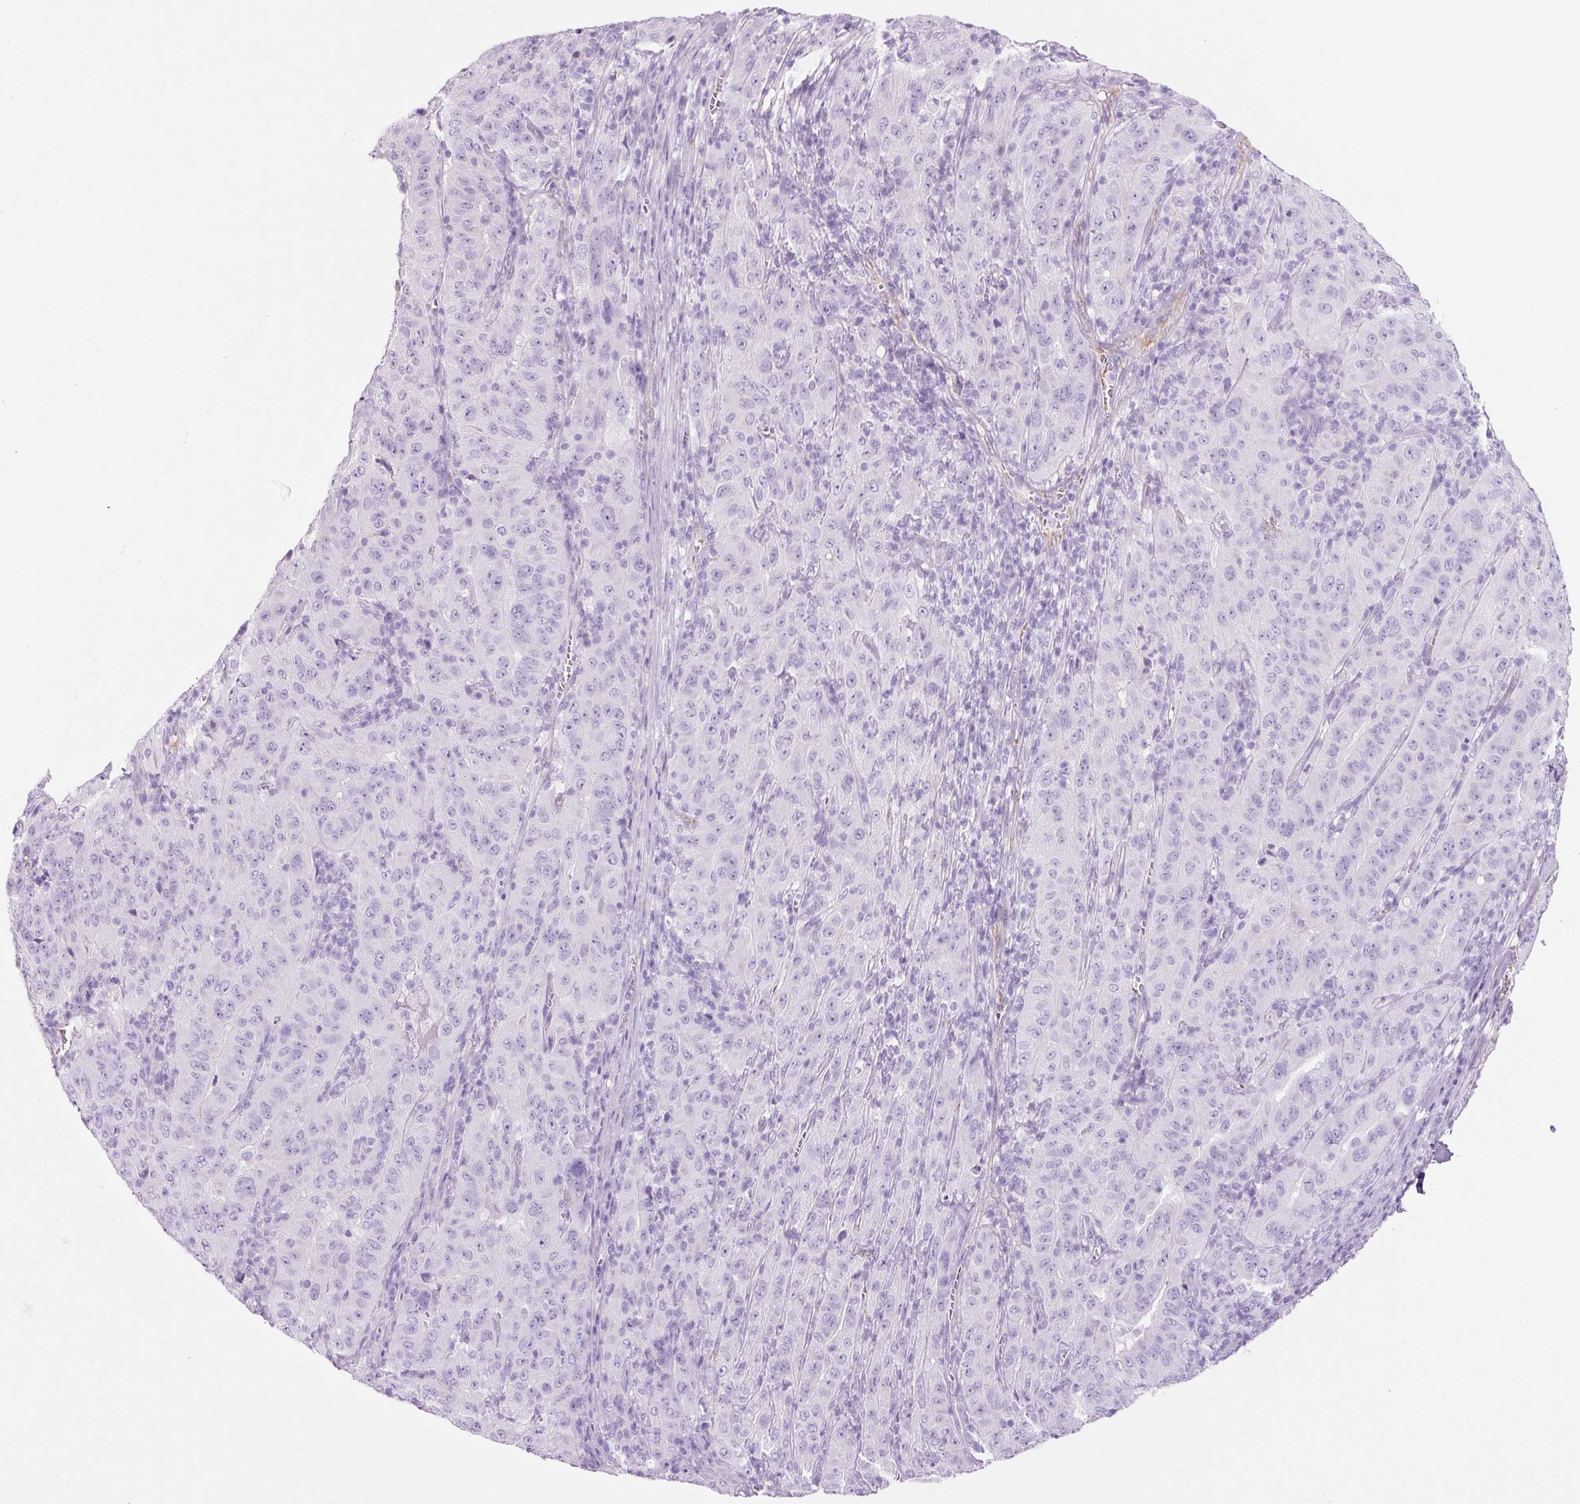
{"staining": {"intensity": "negative", "quantity": "none", "location": "none"}, "tissue": "pancreatic cancer", "cell_type": "Tumor cells", "image_type": "cancer", "snomed": [{"axis": "morphology", "description": "Adenocarcinoma, NOS"}, {"axis": "topography", "description": "Pancreas"}], "caption": "Tumor cells show no significant protein expression in pancreatic cancer (adenocarcinoma). (Stains: DAB immunohistochemistry (IHC) with hematoxylin counter stain, Microscopy: brightfield microscopy at high magnification).", "gene": "ADSS1", "patient": {"sex": "male", "age": 63}}